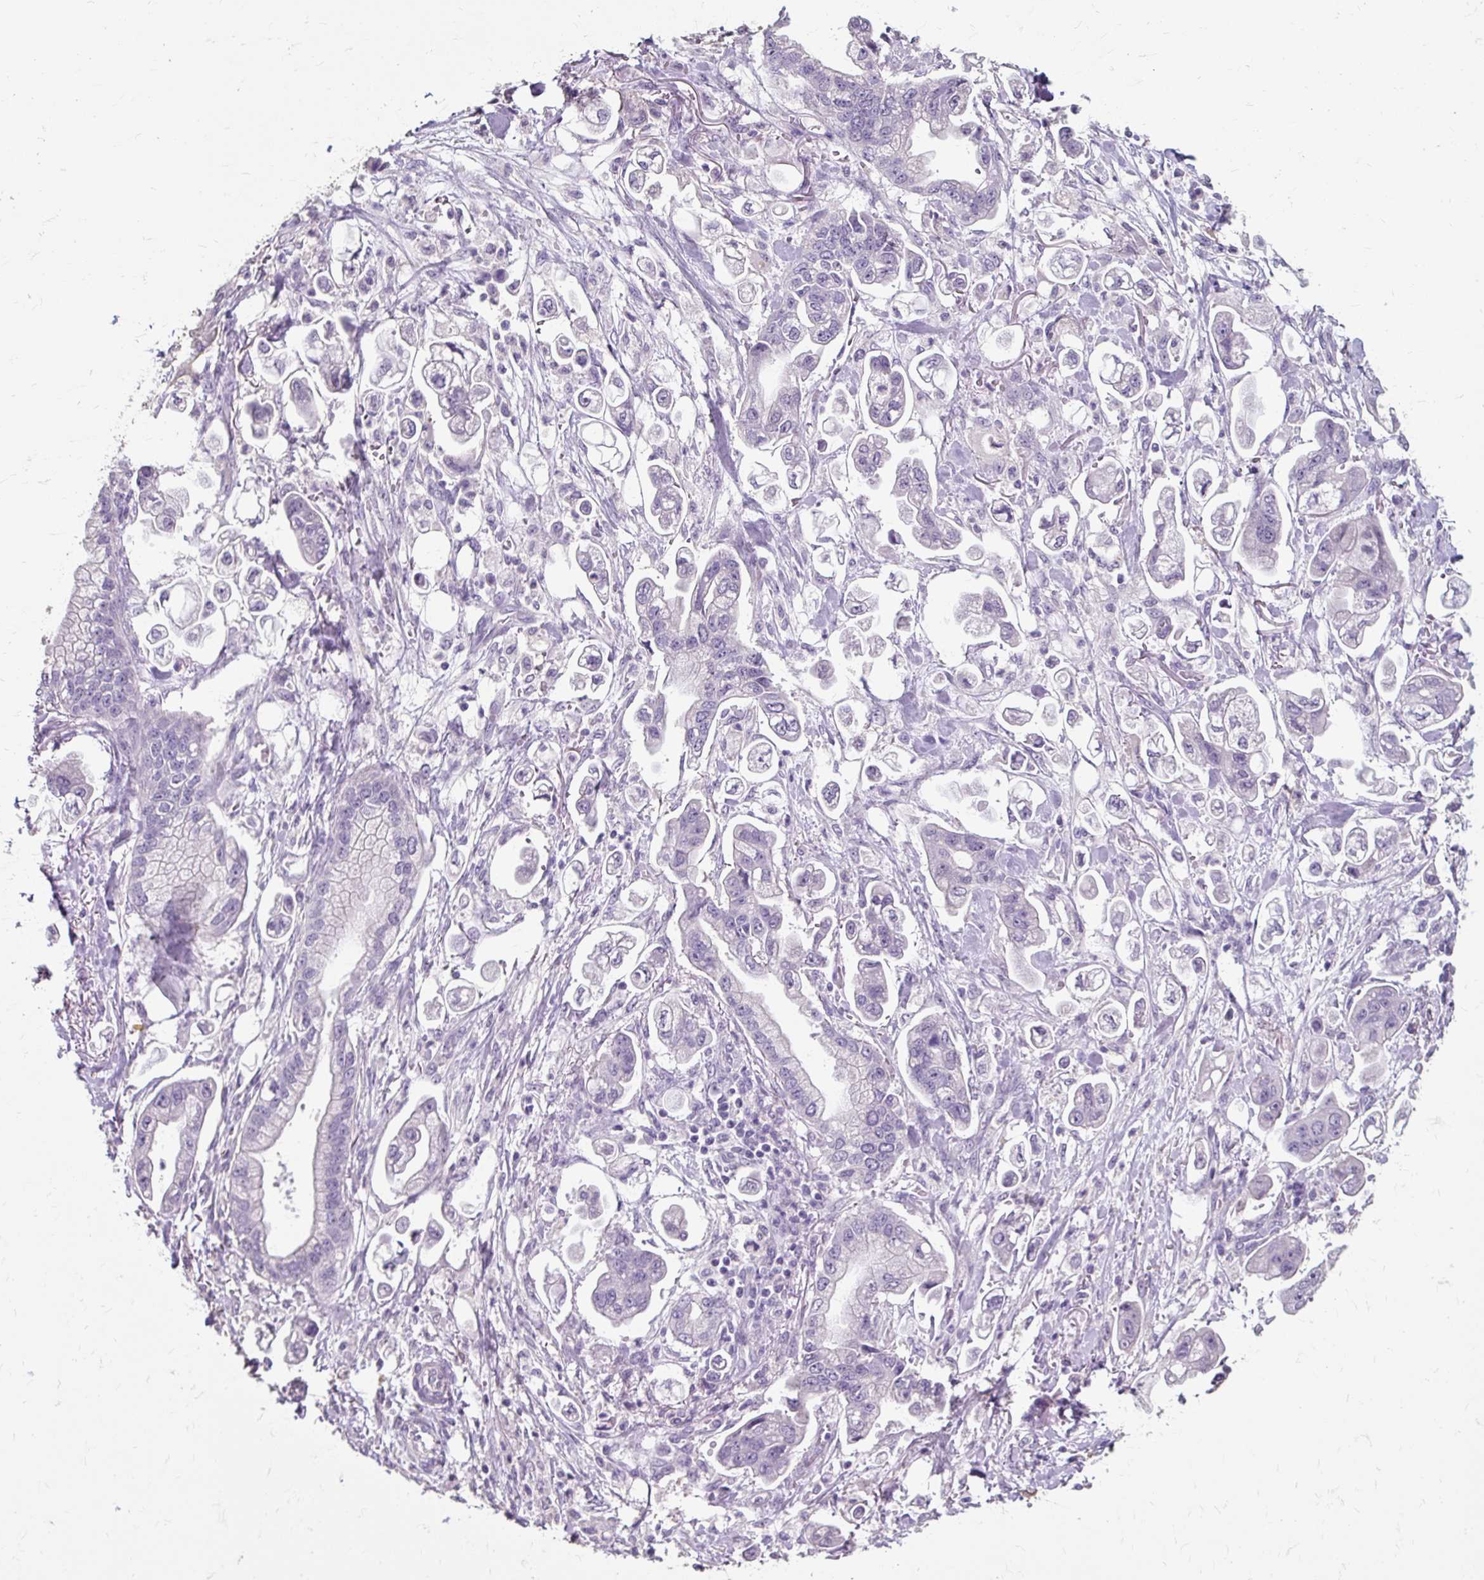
{"staining": {"intensity": "negative", "quantity": "none", "location": "none"}, "tissue": "stomach cancer", "cell_type": "Tumor cells", "image_type": "cancer", "snomed": [{"axis": "morphology", "description": "Adenocarcinoma, NOS"}, {"axis": "topography", "description": "Stomach"}], "caption": "DAB immunohistochemical staining of human adenocarcinoma (stomach) reveals no significant positivity in tumor cells.", "gene": "KLHL24", "patient": {"sex": "male", "age": 62}}